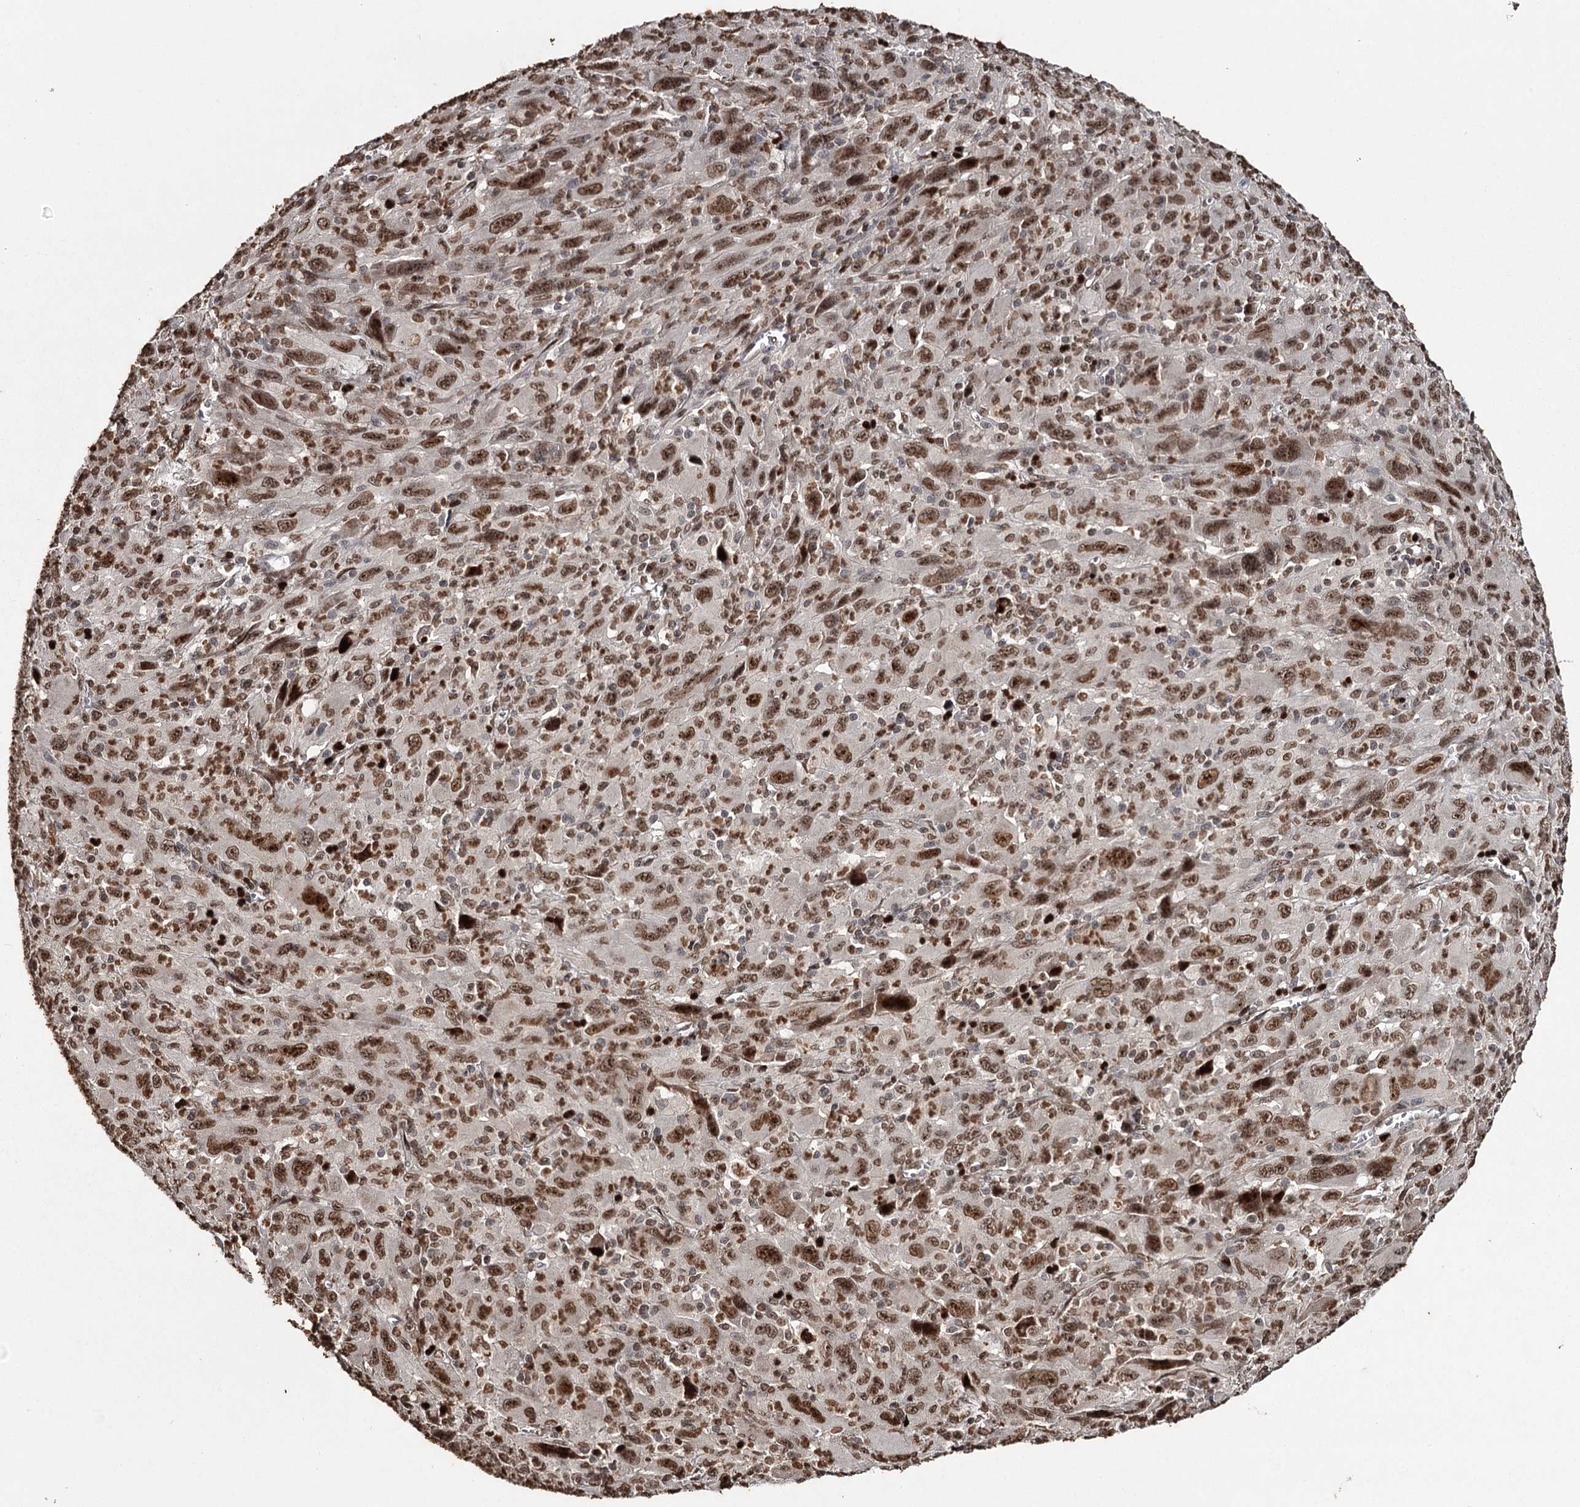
{"staining": {"intensity": "strong", "quantity": ">75%", "location": "nuclear"}, "tissue": "melanoma", "cell_type": "Tumor cells", "image_type": "cancer", "snomed": [{"axis": "morphology", "description": "Malignant melanoma, Metastatic site"}, {"axis": "topography", "description": "Skin"}], "caption": "Brown immunohistochemical staining in human malignant melanoma (metastatic site) demonstrates strong nuclear expression in about >75% of tumor cells.", "gene": "THYN1", "patient": {"sex": "female", "age": 56}}